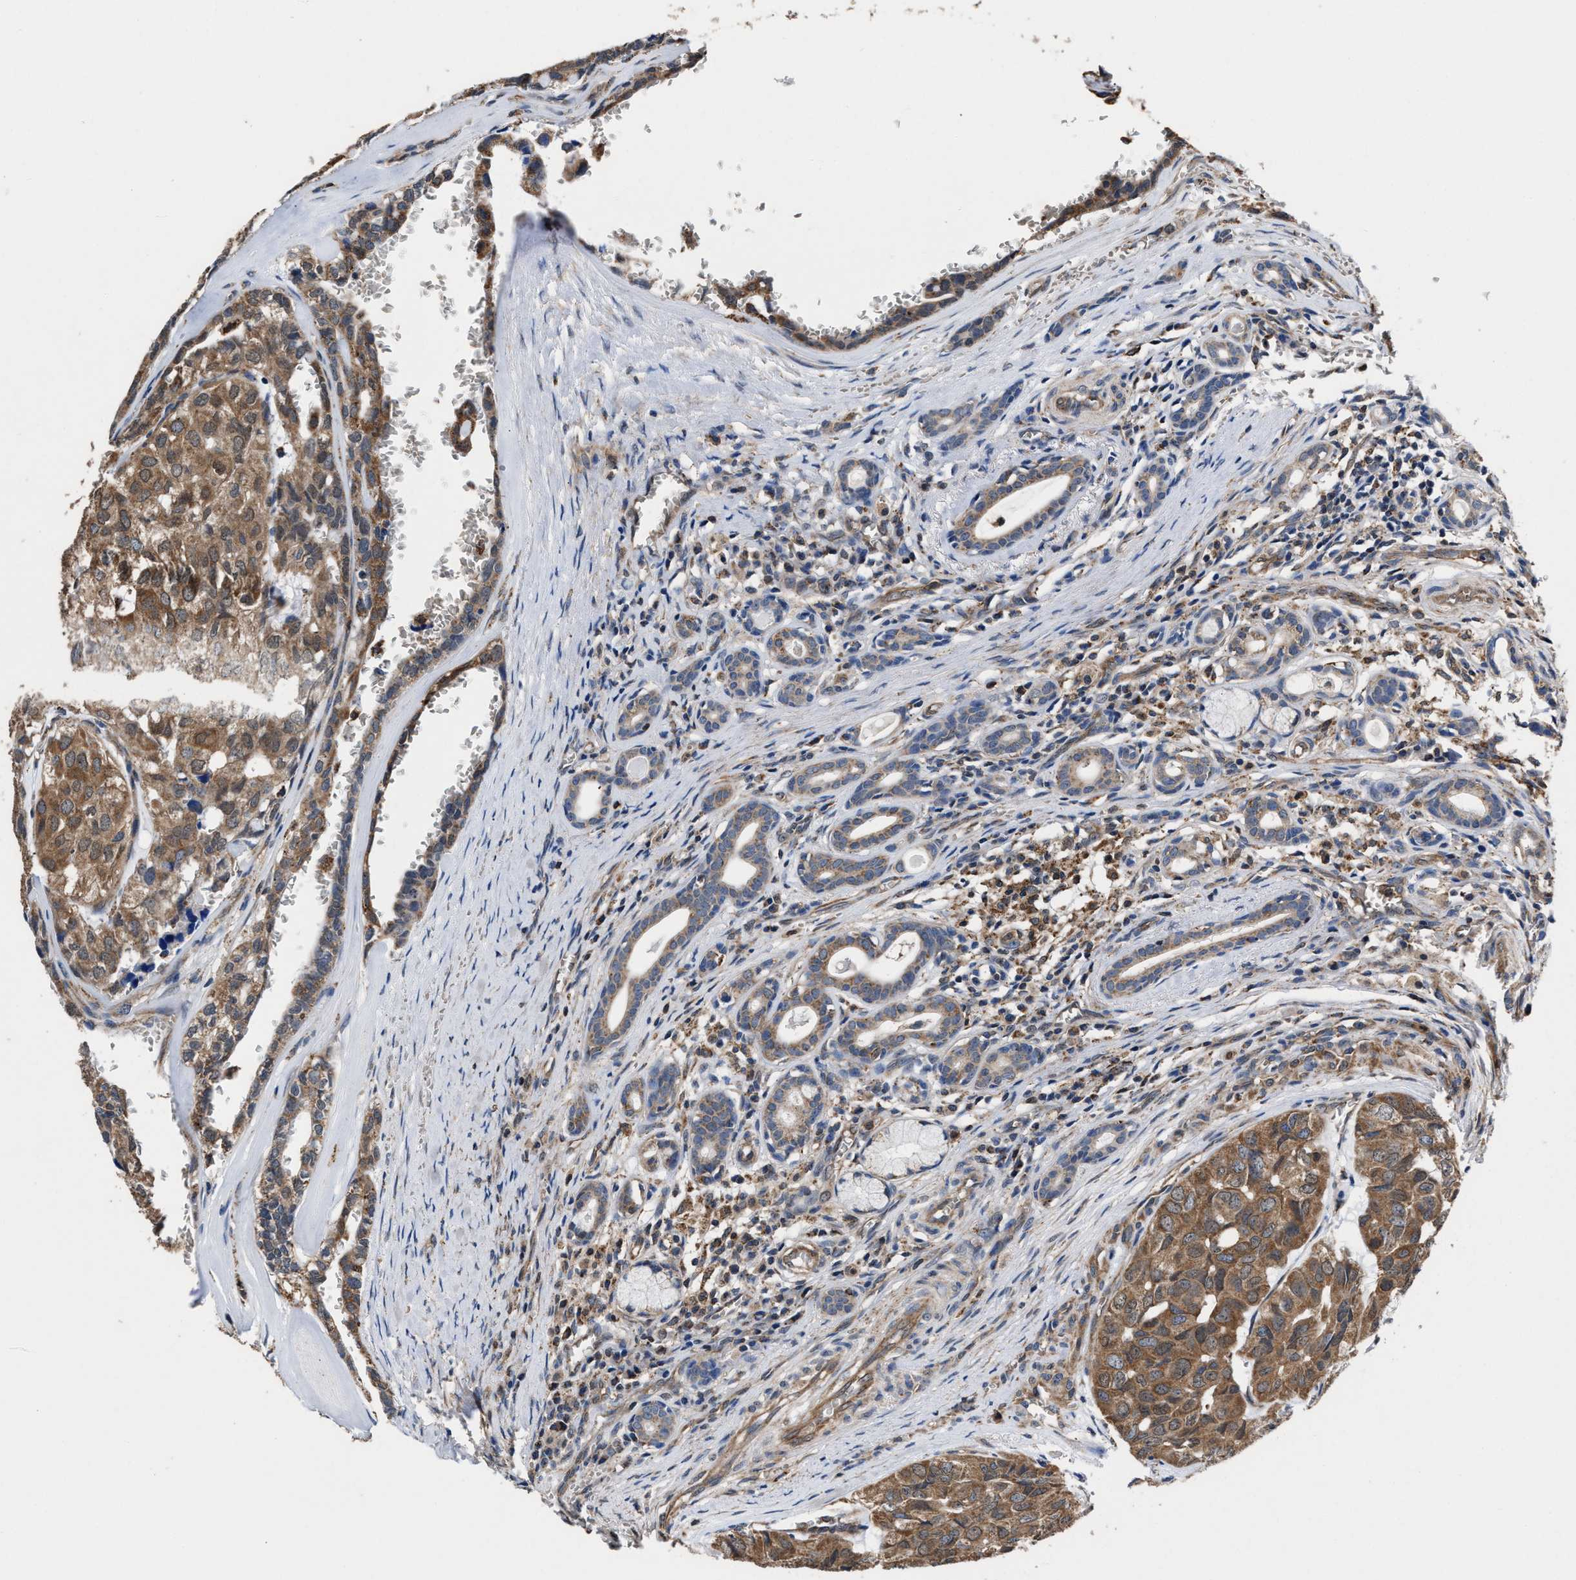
{"staining": {"intensity": "moderate", "quantity": ">75%", "location": "cytoplasmic/membranous"}, "tissue": "head and neck cancer", "cell_type": "Tumor cells", "image_type": "cancer", "snomed": [{"axis": "morphology", "description": "Adenocarcinoma, NOS"}, {"axis": "topography", "description": "Salivary gland, NOS"}, {"axis": "topography", "description": "Head-Neck"}], "caption": "High-power microscopy captured an immunohistochemistry (IHC) histopathology image of head and neck cancer, revealing moderate cytoplasmic/membranous staining in about >75% of tumor cells.", "gene": "ACLY", "patient": {"sex": "female", "age": 76}}